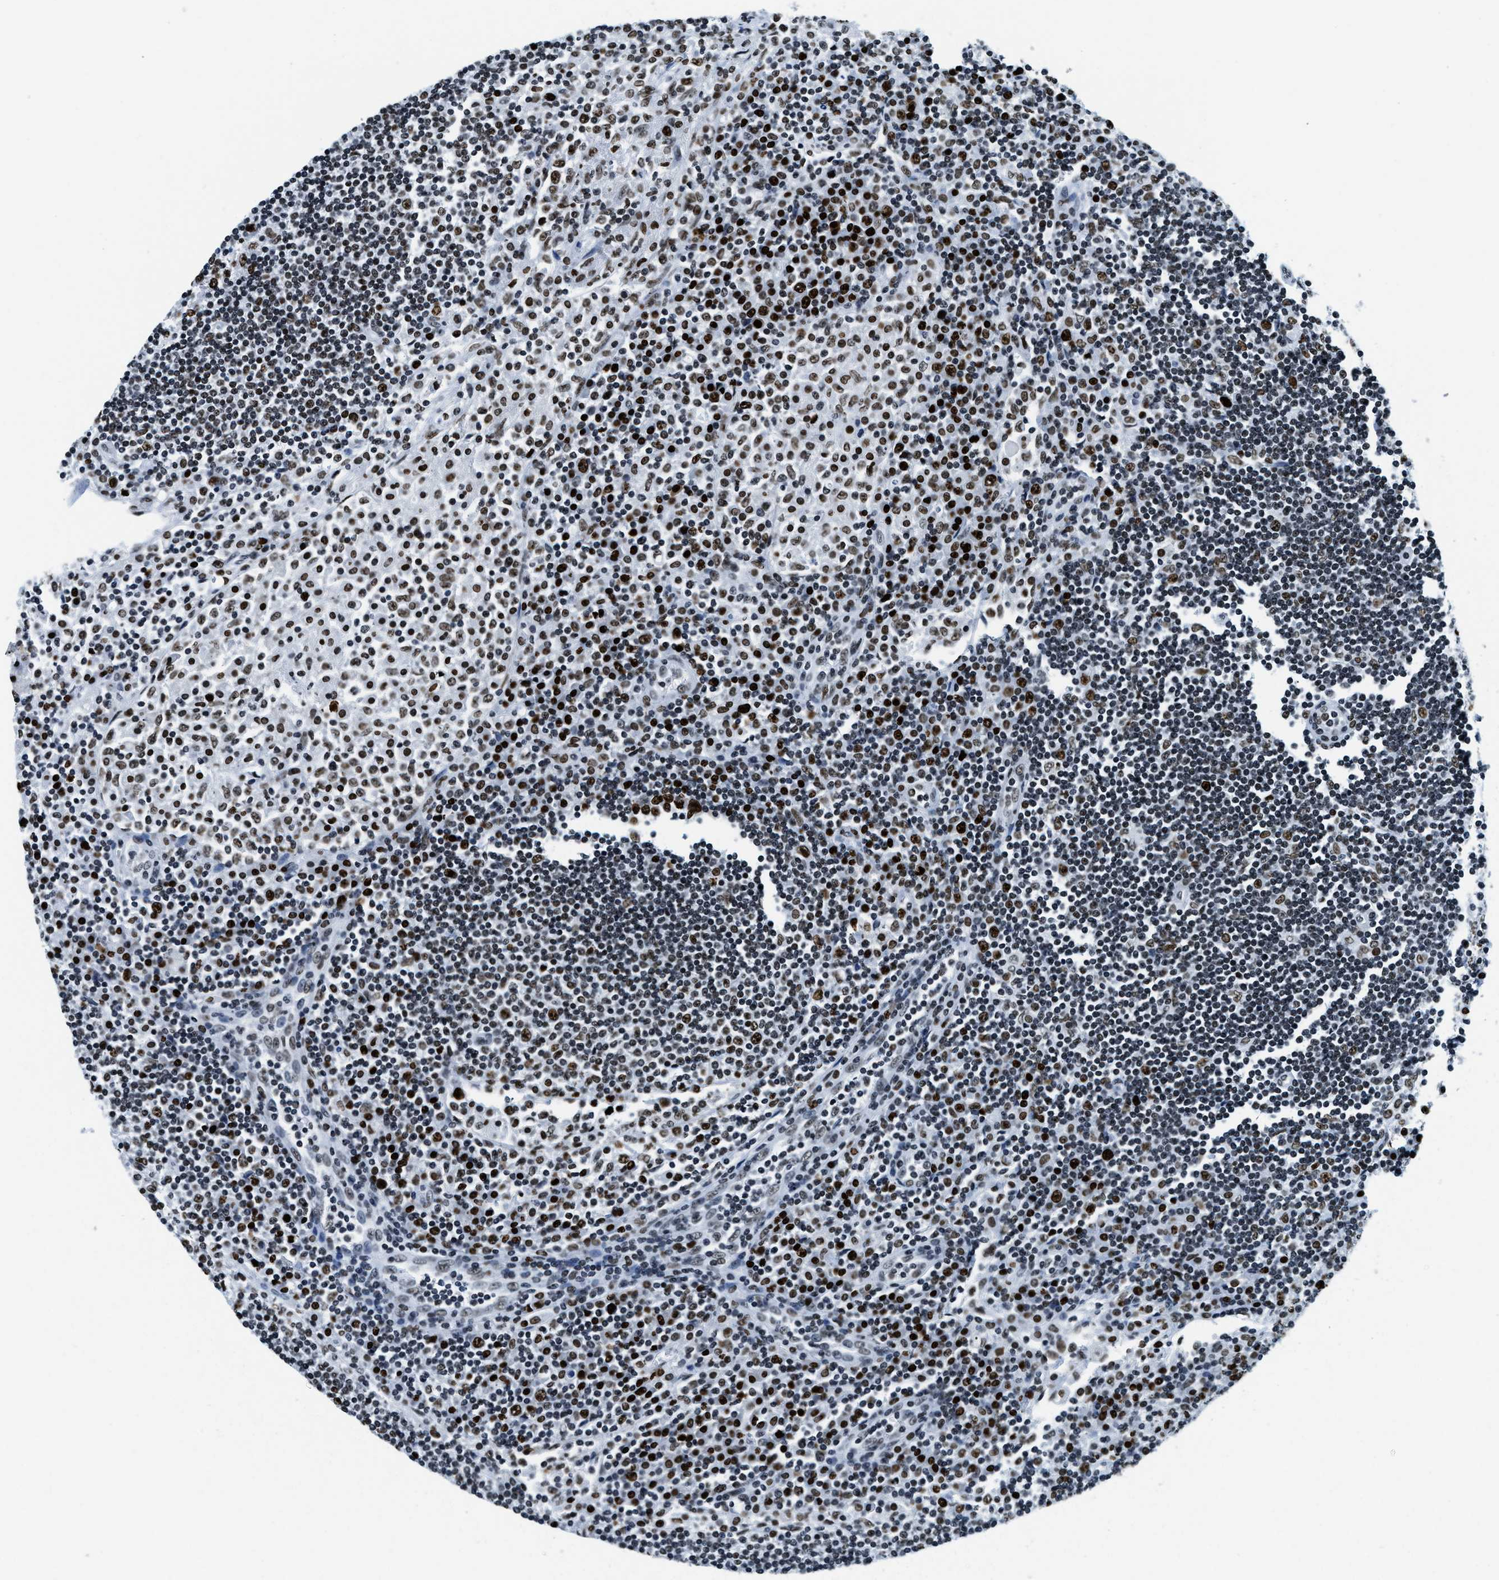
{"staining": {"intensity": "moderate", "quantity": "<25%", "location": "nuclear"}, "tissue": "lymph node", "cell_type": "Germinal center cells", "image_type": "normal", "snomed": [{"axis": "morphology", "description": "Normal tissue, NOS"}, {"axis": "topography", "description": "Lymph node"}], "caption": "Germinal center cells exhibit low levels of moderate nuclear staining in approximately <25% of cells in normal lymph node.", "gene": "TOP1", "patient": {"sex": "female", "age": 53}}